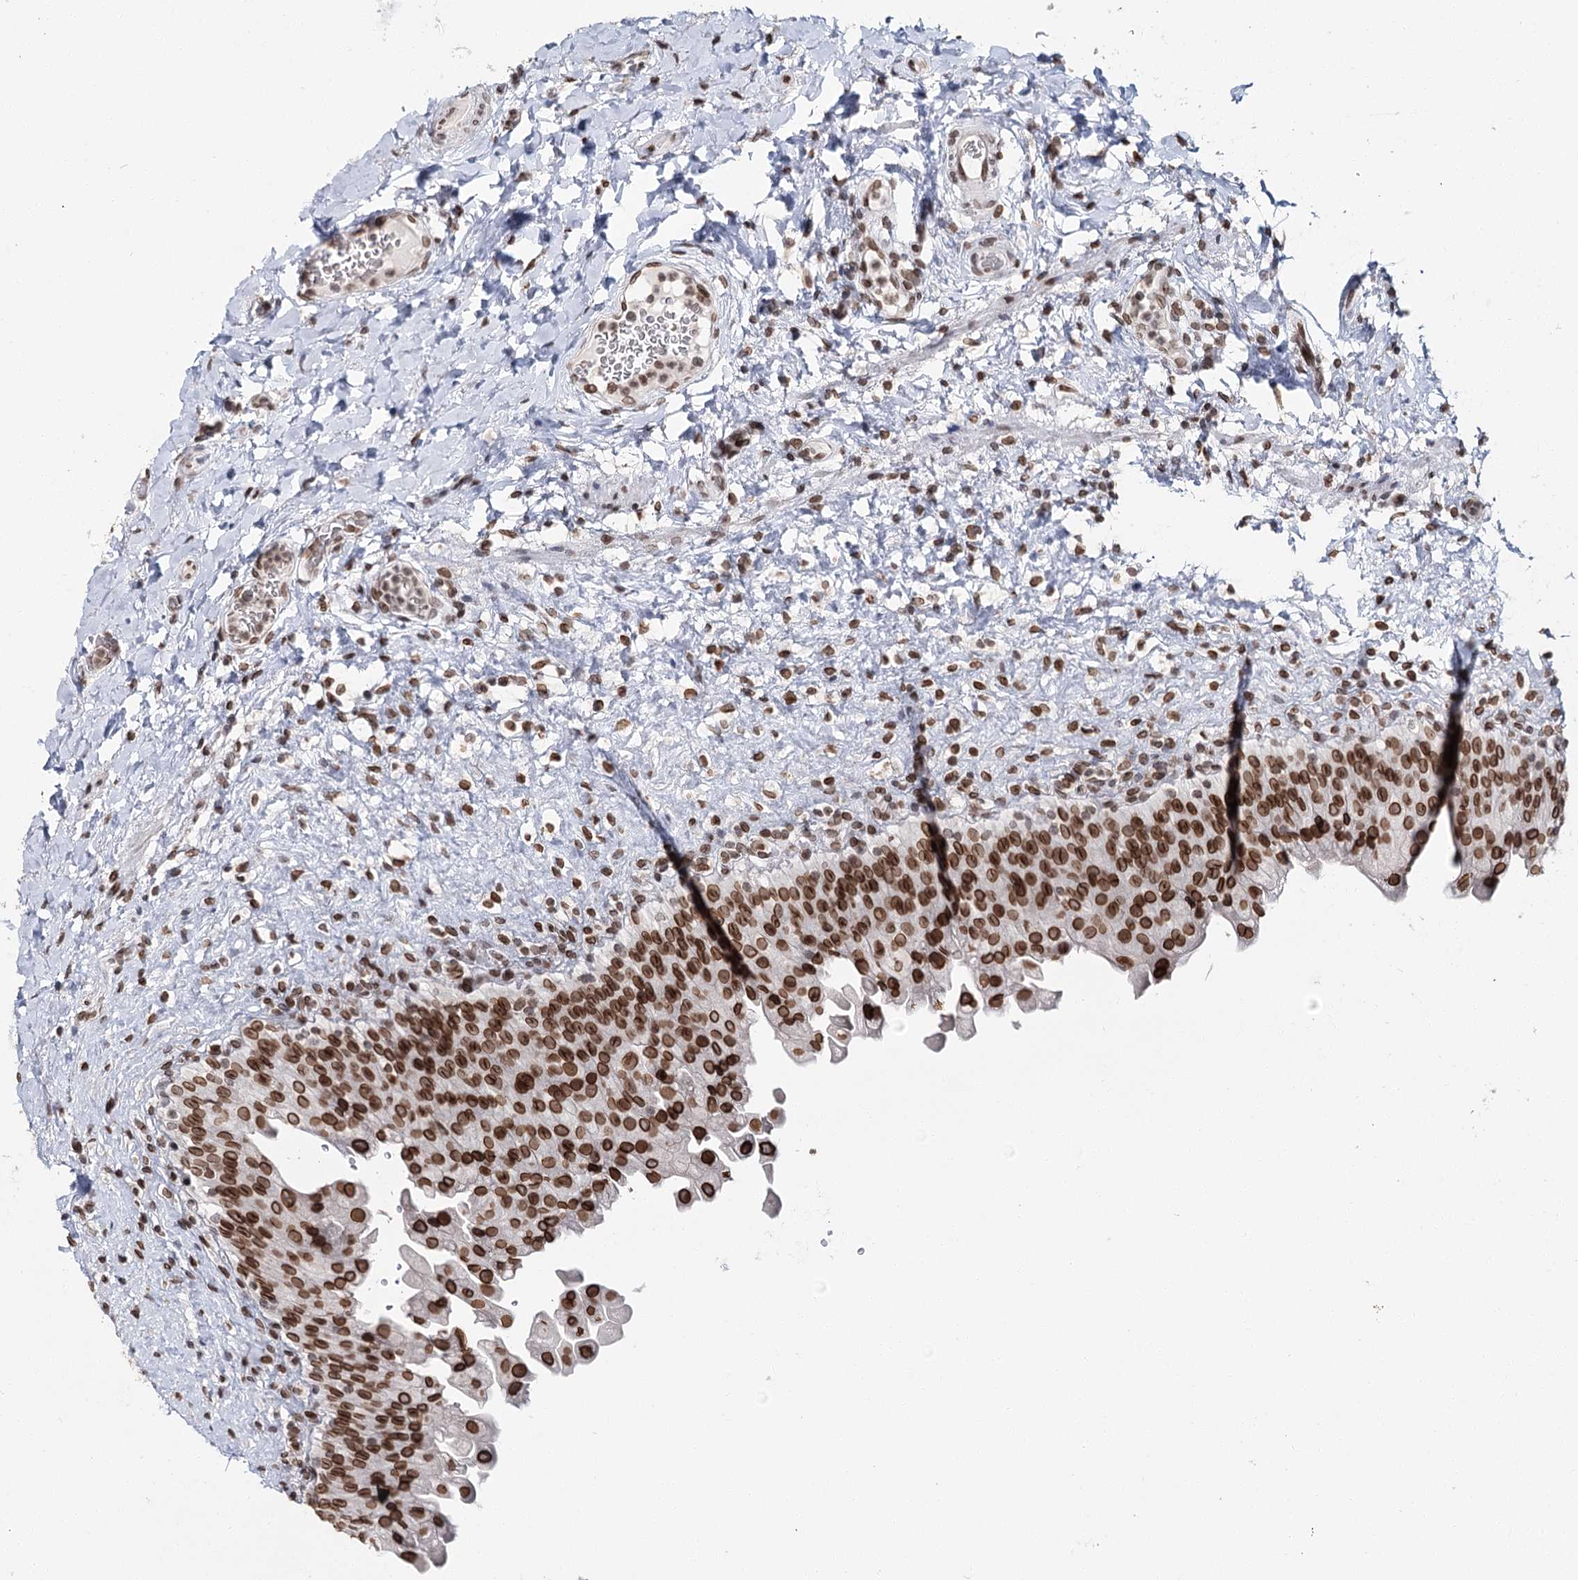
{"staining": {"intensity": "strong", "quantity": ">75%", "location": "cytoplasmic/membranous,nuclear"}, "tissue": "urinary bladder", "cell_type": "Urothelial cells", "image_type": "normal", "snomed": [{"axis": "morphology", "description": "Normal tissue, NOS"}, {"axis": "topography", "description": "Urinary bladder"}], "caption": "Immunohistochemistry of unremarkable urinary bladder displays high levels of strong cytoplasmic/membranous,nuclear positivity in about >75% of urothelial cells.", "gene": "KIAA0930", "patient": {"sex": "female", "age": 27}}